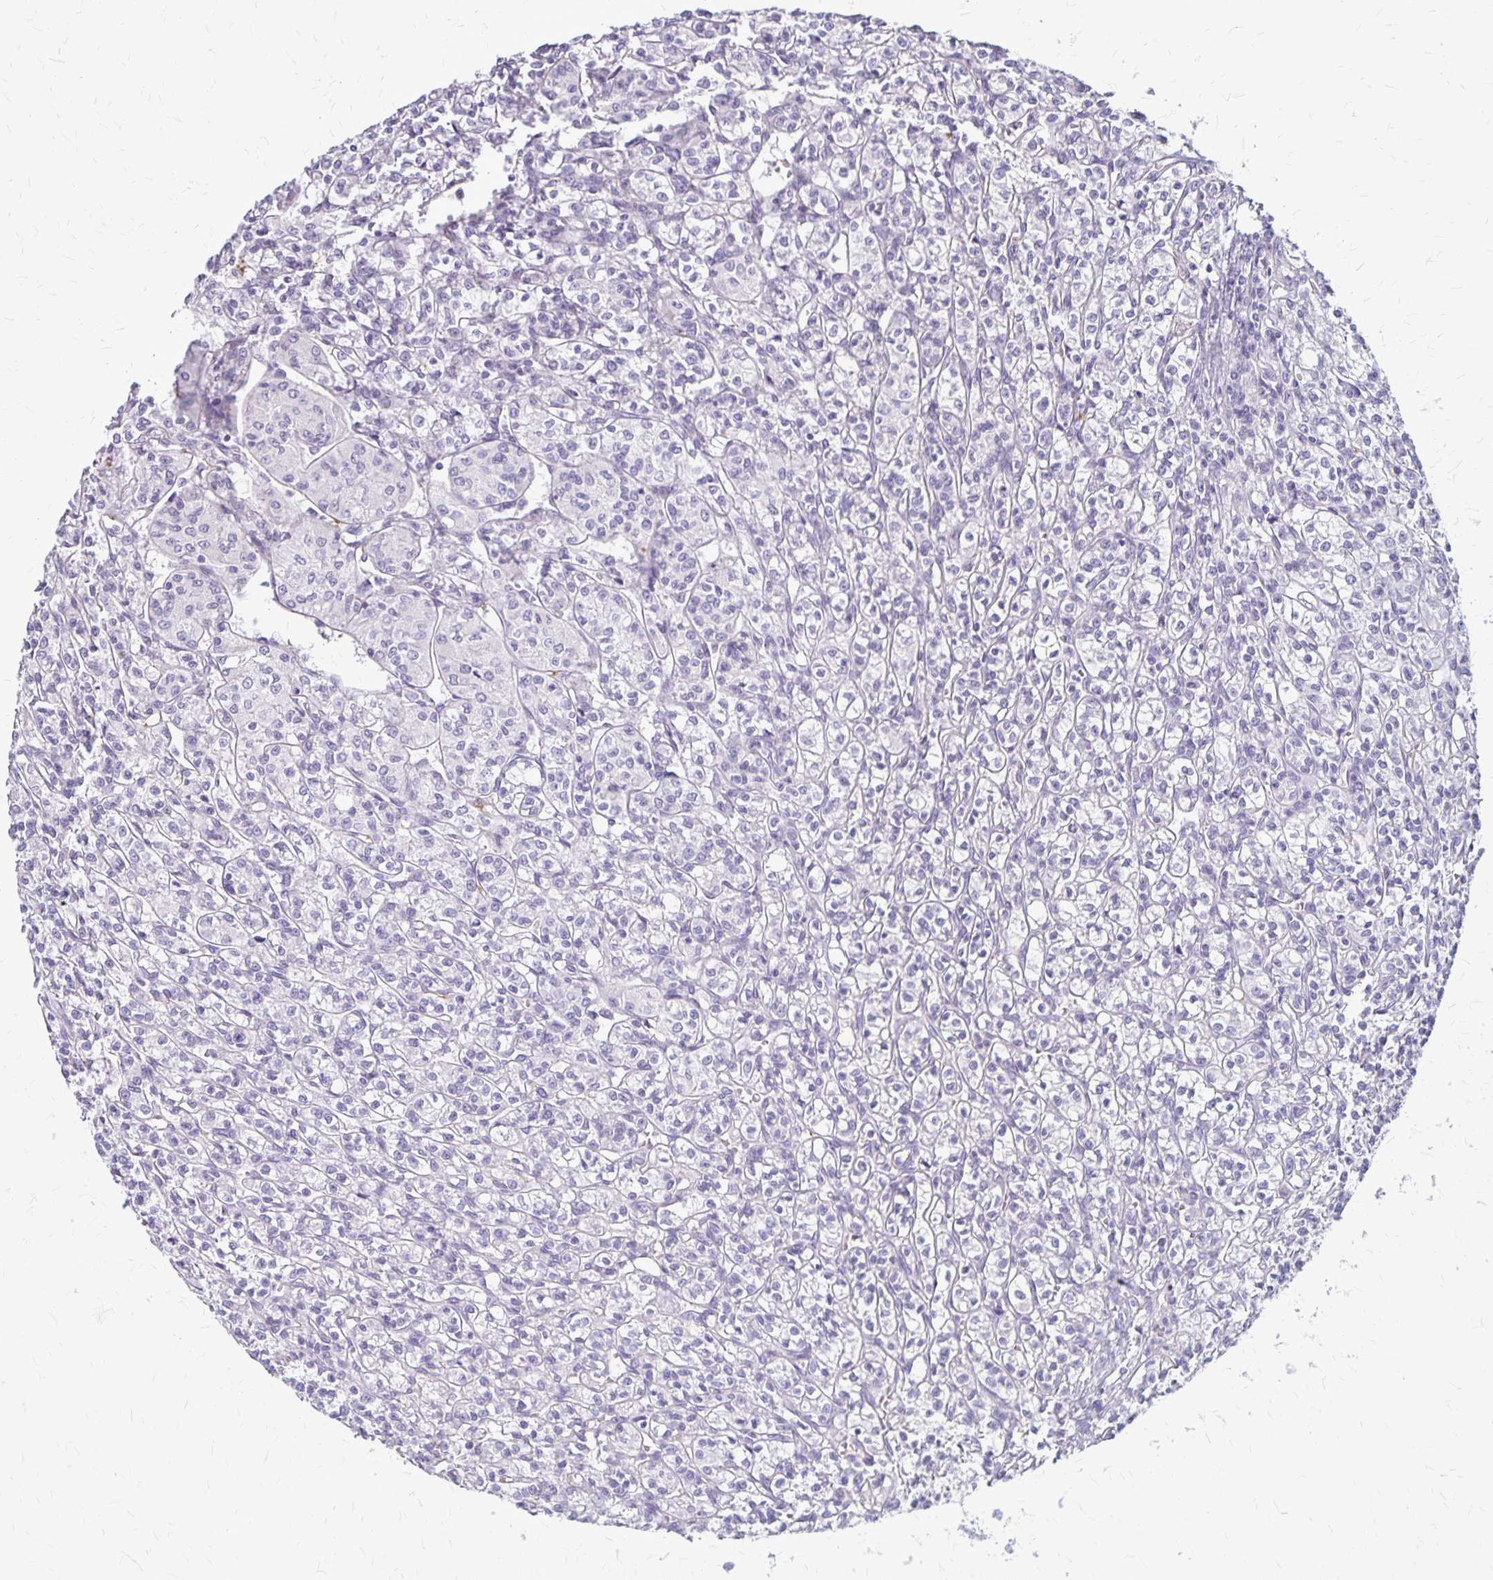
{"staining": {"intensity": "negative", "quantity": "none", "location": "none"}, "tissue": "renal cancer", "cell_type": "Tumor cells", "image_type": "cancer", "snomed": [{"axis": "morphology", "description": "Adenocarcinoma, NOS"}, {"axis": "topography", "description": "Kidney"}], "caption": "This photomicrograph is of renal adenocarcinoma stained with immunohistochemistry to label a protein in brown with the nuclei are counter-stained blue. There is no positivity in tumor cells.", "gene": "GP9", "patient": {"sex": "male", "age": 36}}